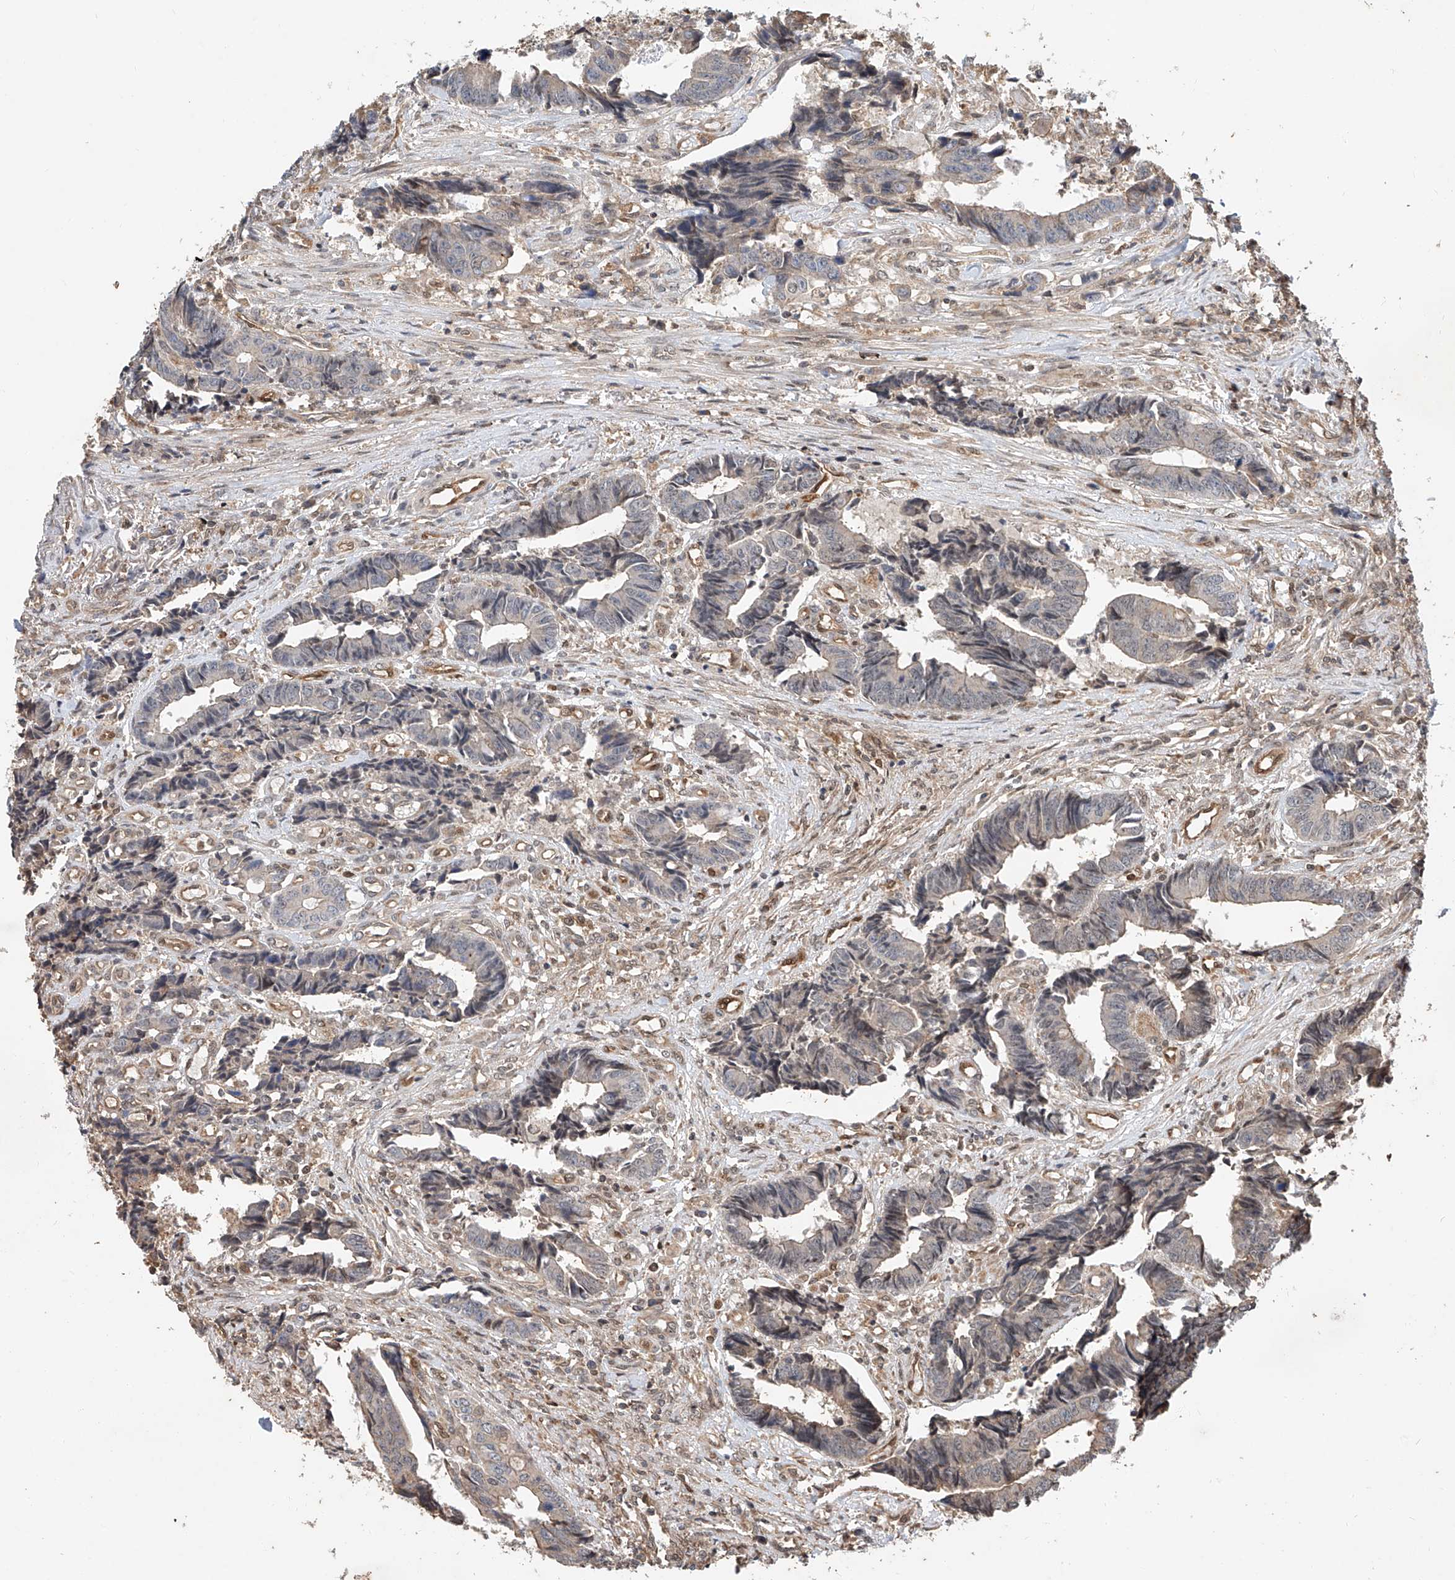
{"staining": {"intensity": "negative", "quantity": "none", "location": "none"}, "tissue": "colorectal cancer", "cell_type": "Tumor cells", "image_type": "cancer", "snomed": [{"axis": "morphology", "description": "Adenocarcinoma, NOS"}, {"axis": "topography", "description": "Rectum"}], "caption": "There is no significant staining in tumor cells of colorectal cancer.", "gene": "RILPL2", "patient": {"sex": "male", "age": 84}}